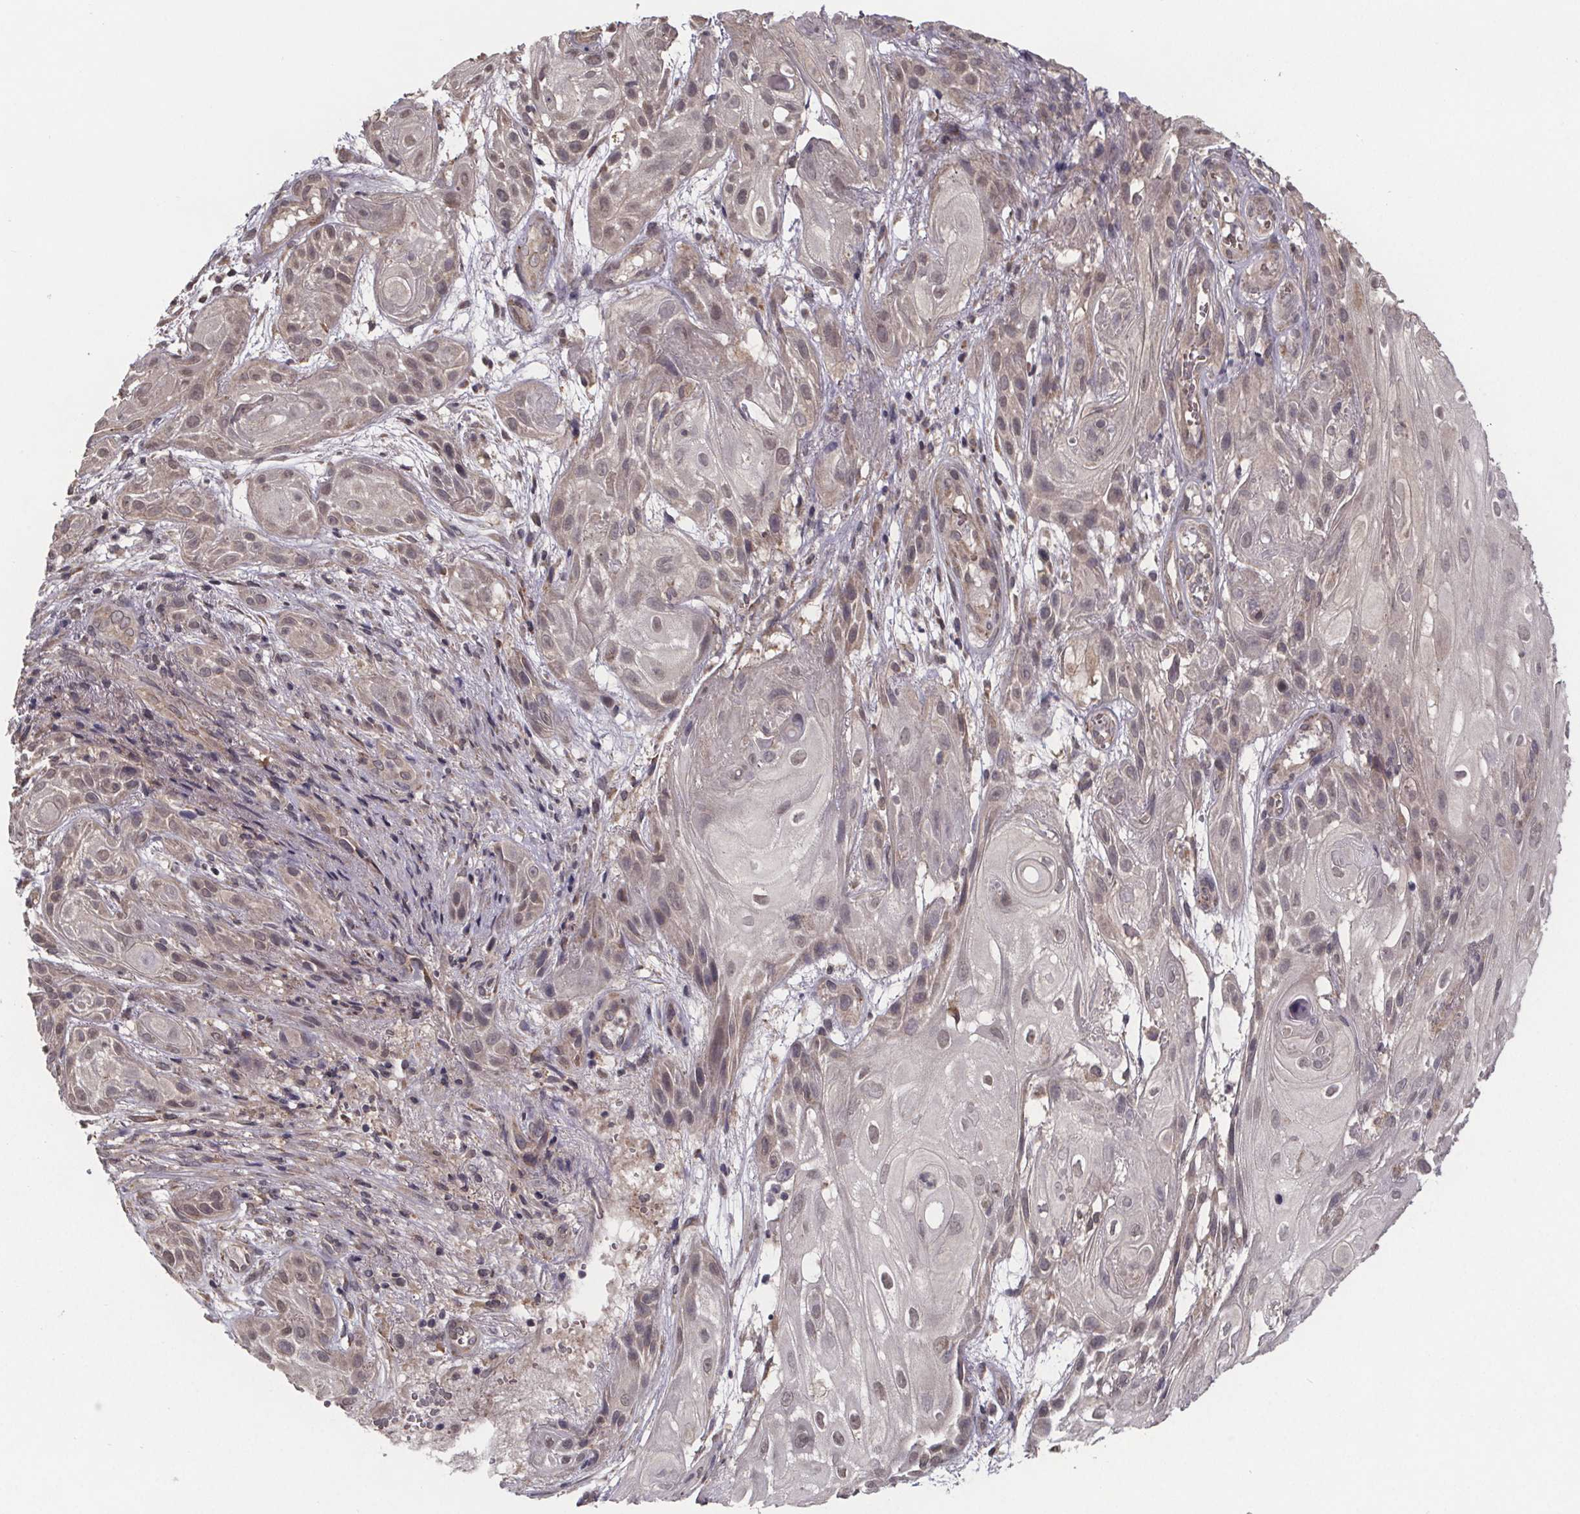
{"staining": {"intensity": "weak", "quantity": "25%-75%", "location": "cytoplasmic/membranous"}, "tissue": "skin cancer", "cell_type": "Tumor cells", "image_type": "cancer", "snomed": [{"axis": "morphology", "description": "Squamous cell carcinoma, NOS"}, {"axis": "topography", "description": "Skin"}], "caption": "Weak cytoplasmic/membranous protein expression is seen in approximately 25%-75% of tumor cells in skin cancer (squamous cell carcinoma).", "gene": "SAT1", "patient": {"sex": "male", "age": 62}}